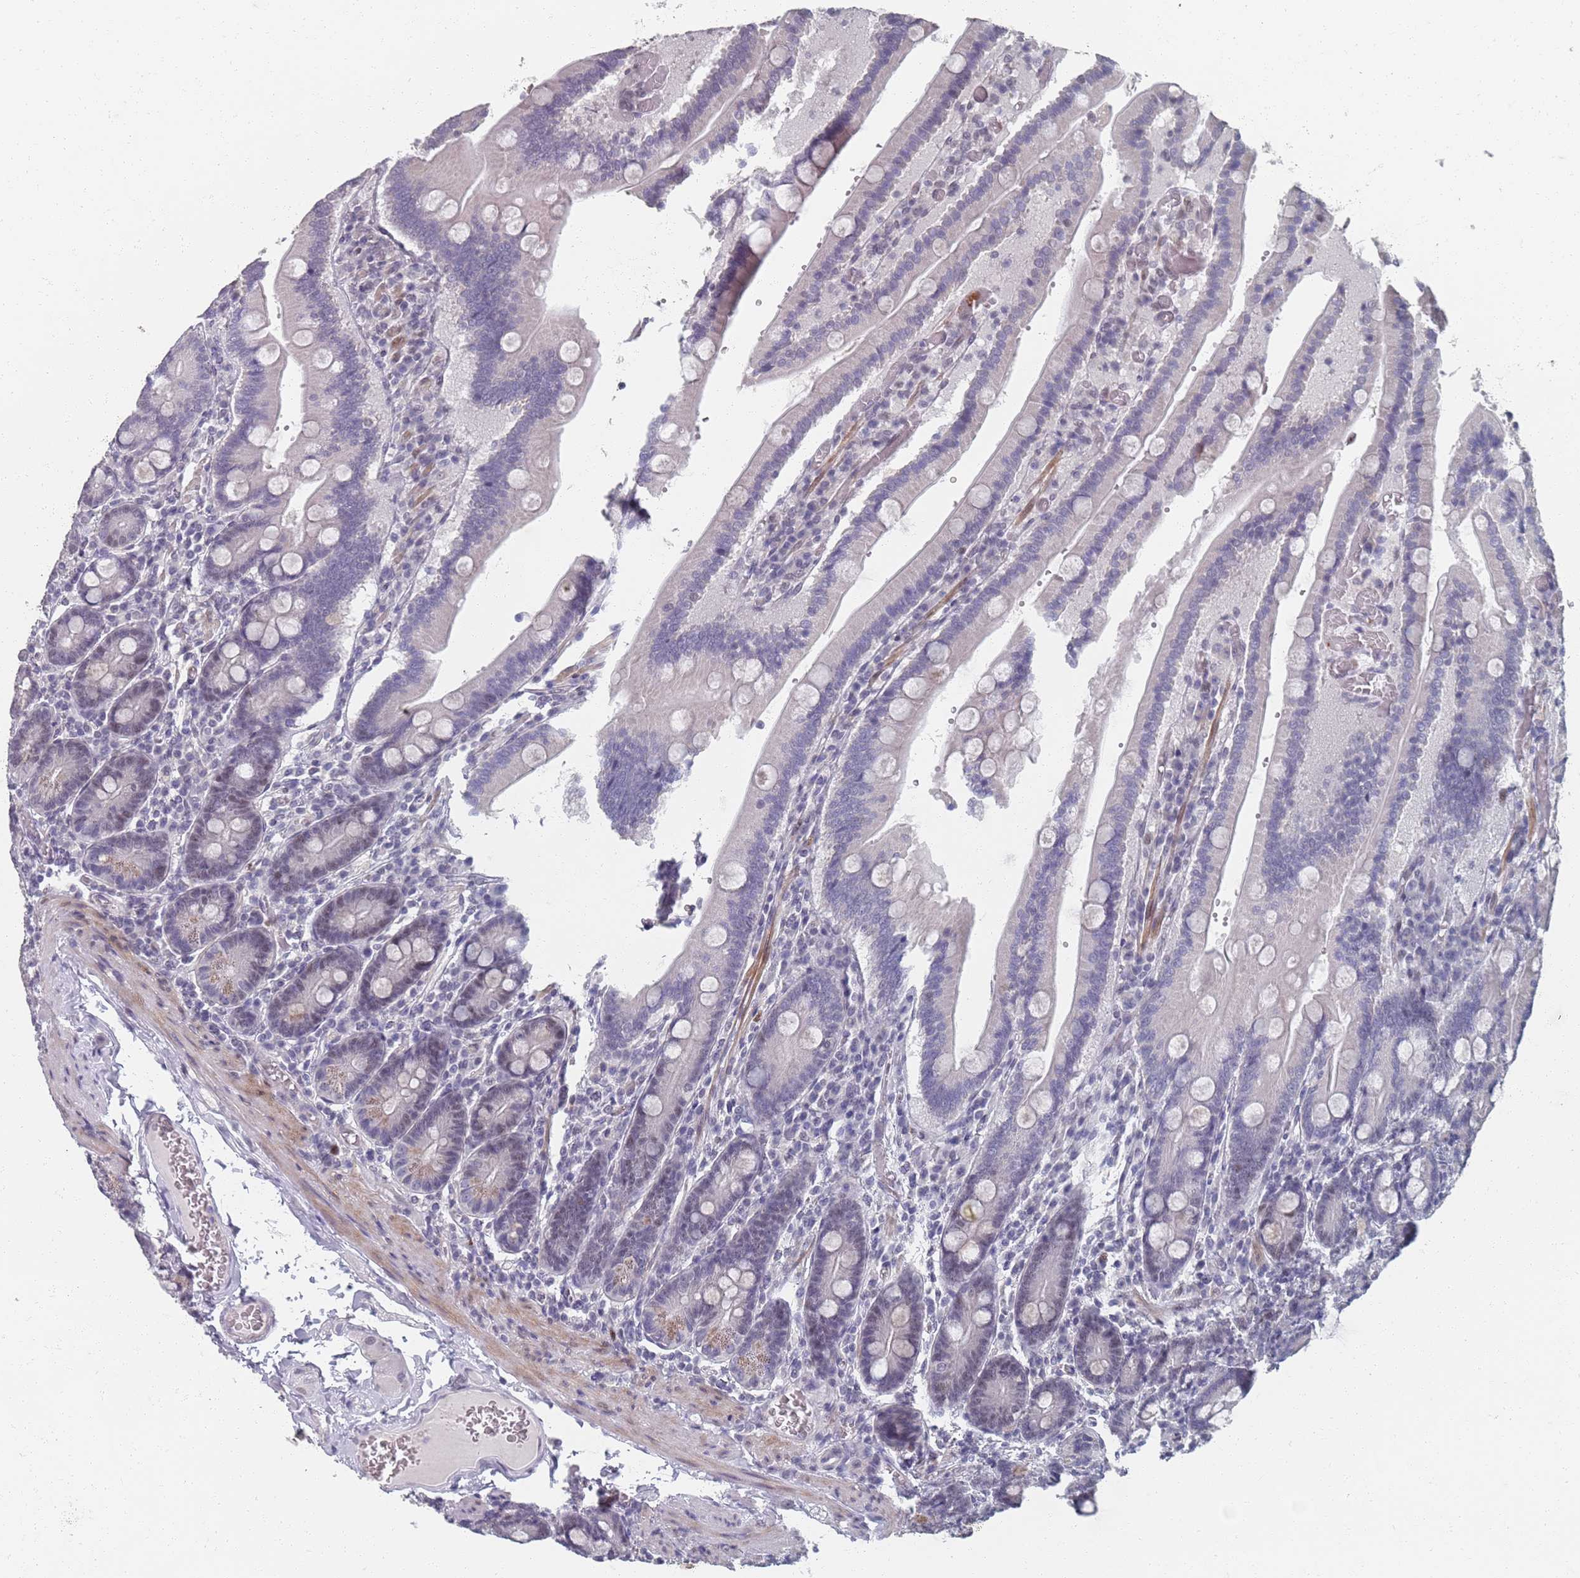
{"staining": {"intensity": "moderate", "quantity": "<25%", "location": "nuclear"}, "tissue": "duodenum", "cell_type": "Glandular cells", "image_type": "normal", "snomed": [{"axis": "morphology", "description": "Normal tissue, NOS"}, {"axis": "topography", "description": "Duodenum"}], "caption": "This is a micrograph of IHC staining of normal duodenum, which shows moderate staining in the nuclear of glandular cells.", "gene": "SAMD1", "patient": {"sex": "female", "age": 62}}